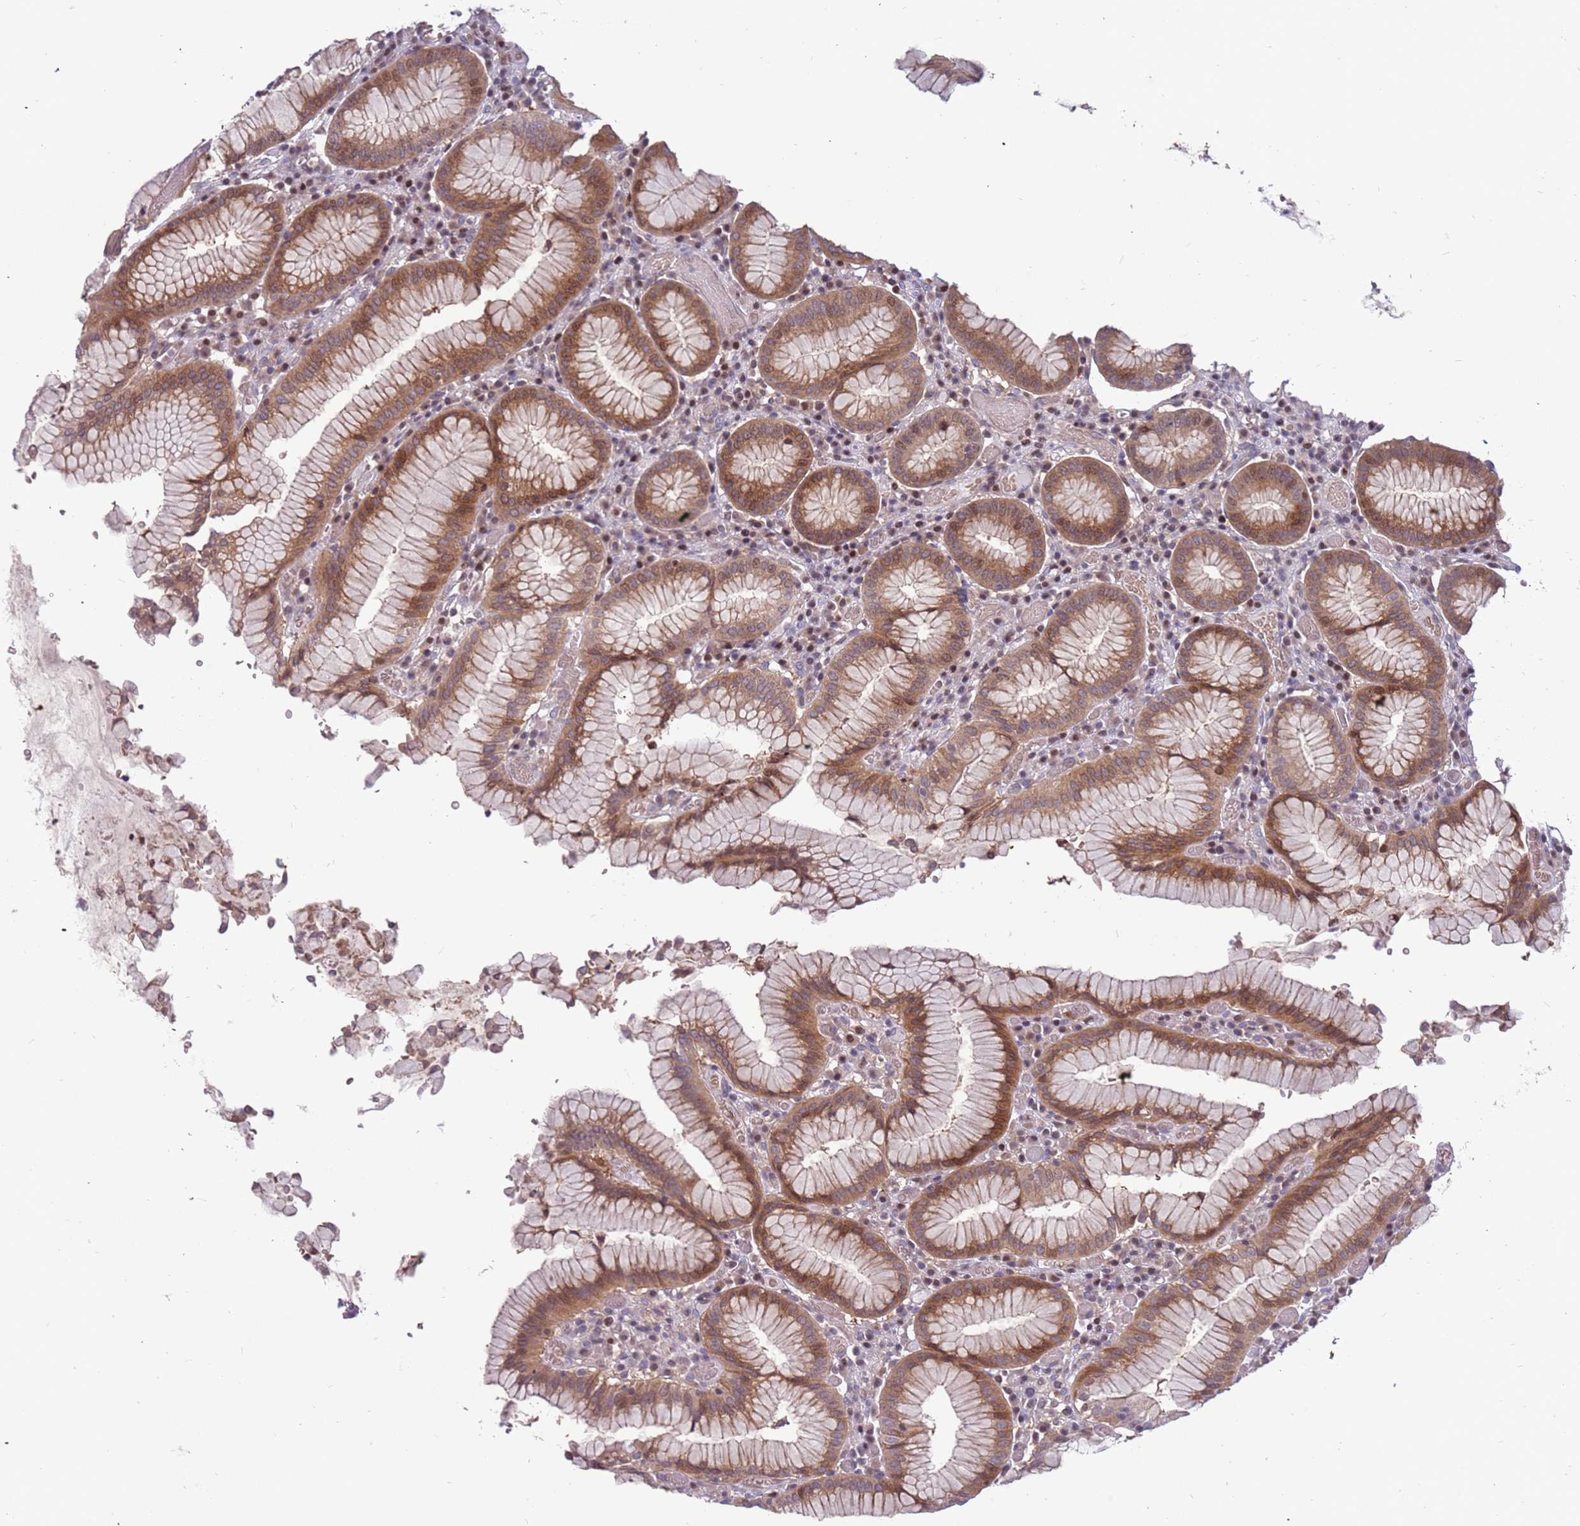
{"staining": {"intensity": "moderate", "quantity": ">75%", "location": "cytoplasmic/membranous,nuclear"}, "tissue": "stomach", "cell_type": "Glandular cells", "image_type": "normal", "snomed": [{"axis": "morphology", "description": "Normal tissue, NOS"}, {"axis": "topography", "description": "Stomach"}], "caption": "A medium amount of moderate cytoplasmic/membranous,nuclear positivity is appreciated in approximately >75% of glandular cells in normal stomach. Nuclei are stained in blue.", "gene": "ARHGEF35", "patient": {"sex": "male", "age": 55}}